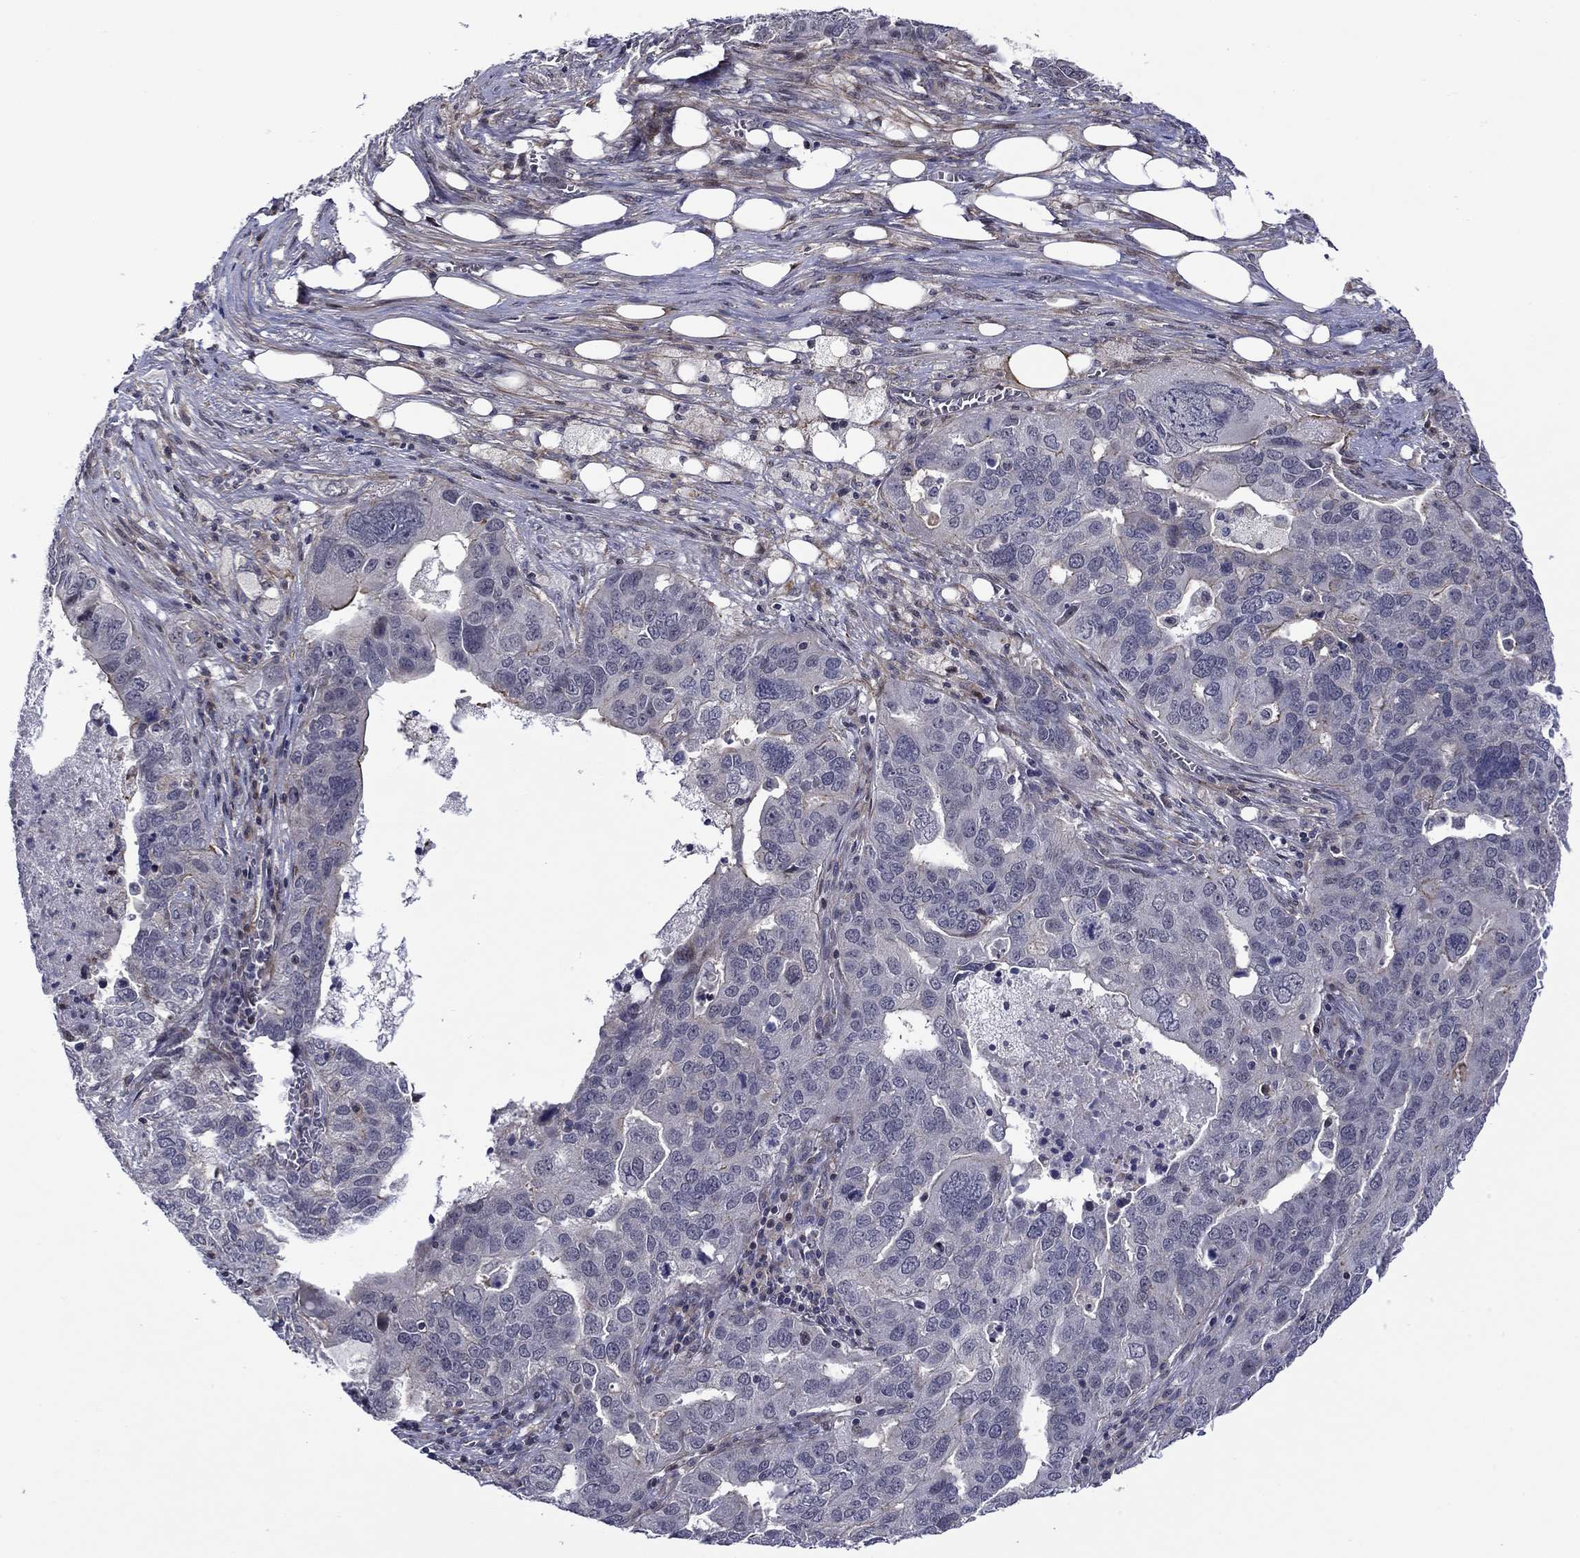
{"staining": {"intensity": "negative", "quantity": "none", "location": "none"}, "tissue": "ovarian cancer", "cell_type": "Tumor cells", "image_type": "cancer", "snomed": [{"axis": "morphology", "description": "Carcinoma, endometroid"}, {"axis": "topography", "description": "Soft tissue"}, {"axis": "topography", "description": "Ovary"}], "caption": "The histopathology image displays no significant positivity in tumor cells of endometroid carcinoma (ovarian).", "gene": "B3GAT1", "patient": {"sex": "female", "age": 52}}